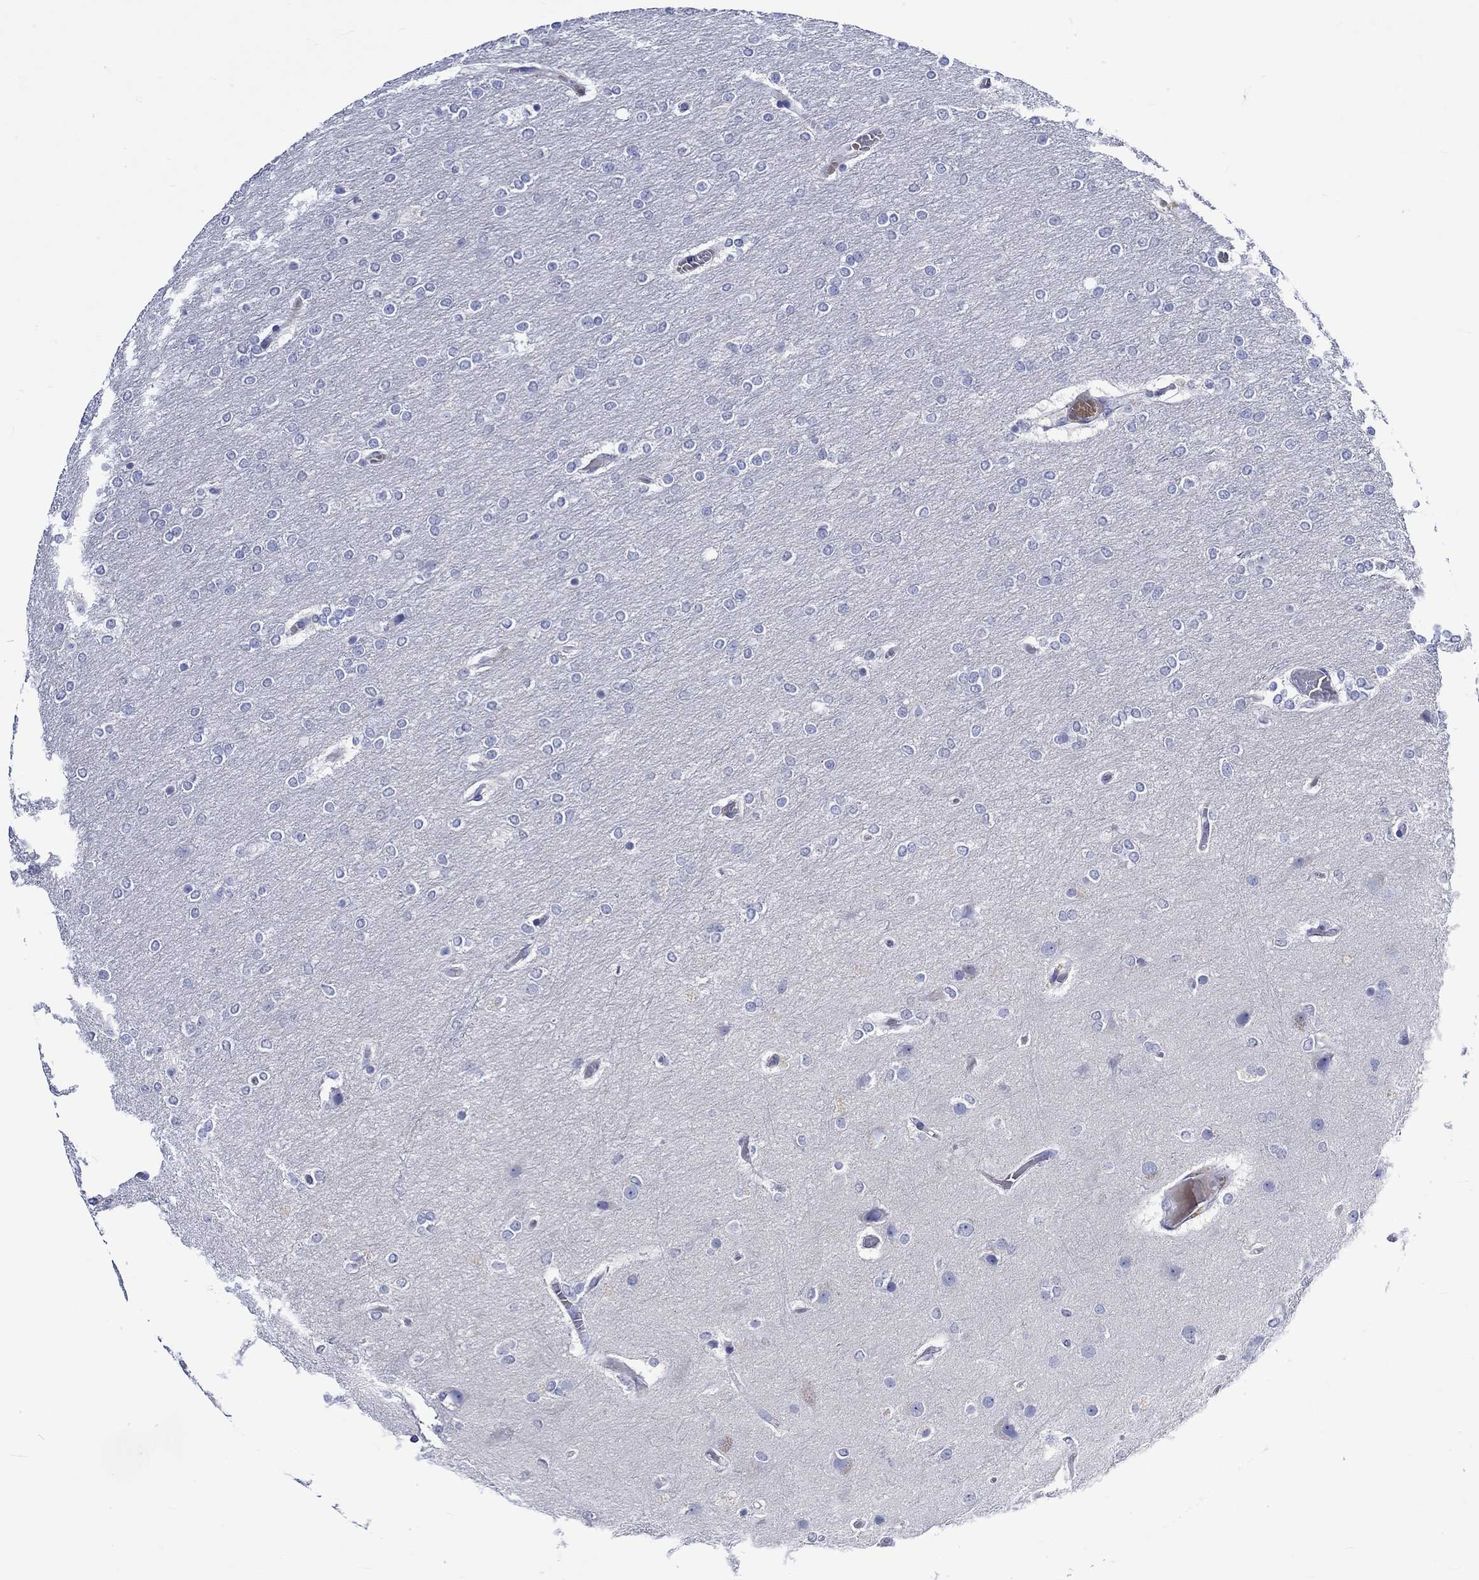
{"staining": {"intensity": "negative", "quantity": "none", "location": "none"}, "tissue": "glioma", "cell_type": "Tumor cells", "image_type": "cancer", "snomed": [{"axis": "morphology", "description": "Glioma, malignant, High grade"}, {"axis": "topography", "description": "Brain"}], "caption": "This is an immunohistochemistry photomicrograph of human malignant glioma (high-grade). There is no staining in tumor cells.", "gene": "NRIP3", "patient": {"sex": "female", "age": 61}}